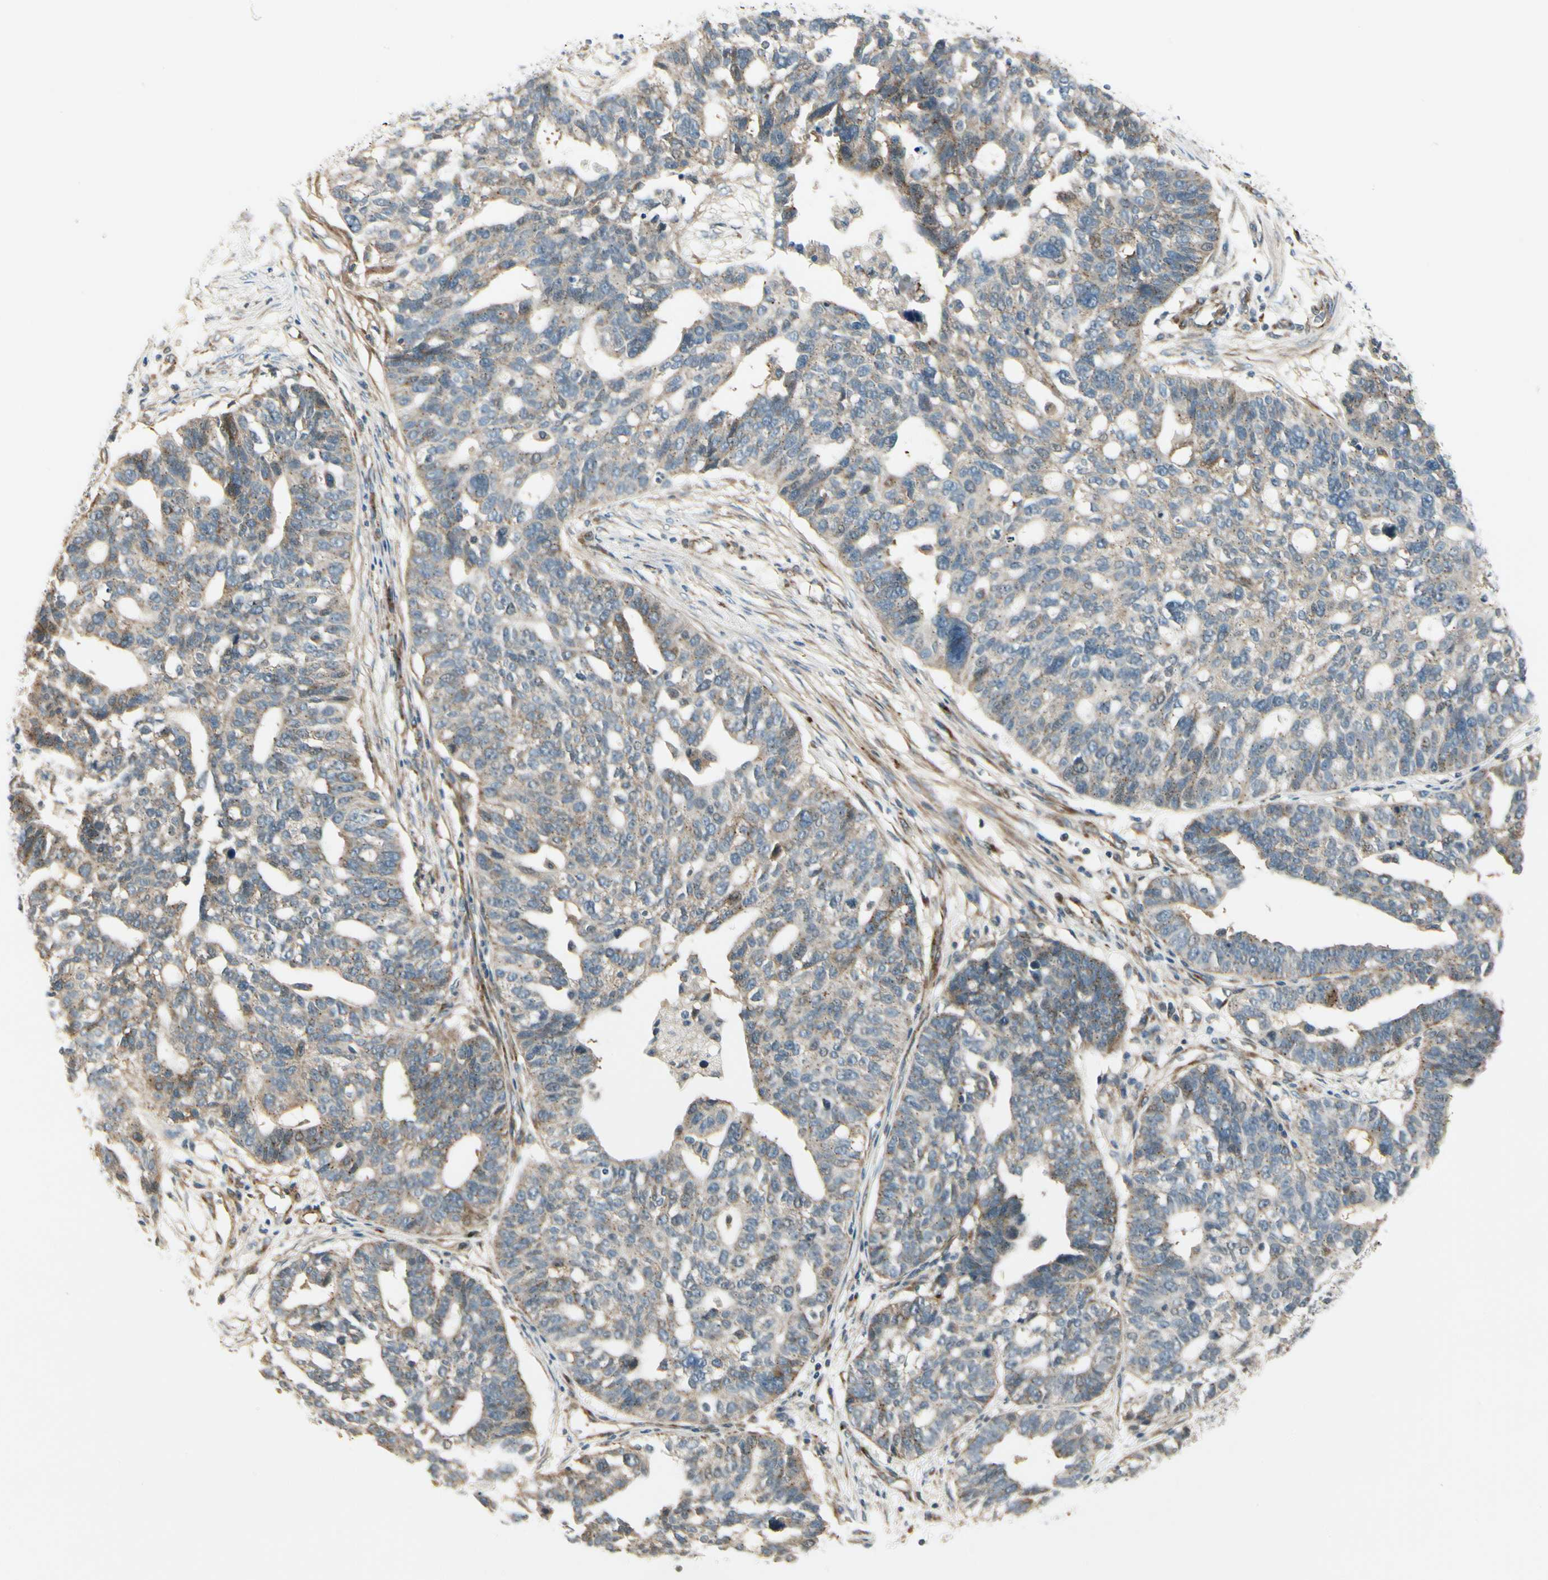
{"staining": {"intensity": "moderate", "quantity": "25%-75%", "location": "cytoplasmic/membranous"}, "tissue": "ovarian cancer", "cell_type": "Tumor cells", "image_type": "cancer", "snomed": [{"axis": "morphology", "description": "Cystadenocarcinoma, serous, NOS"}, {"axis": "topography", "description": "Ovary"}], "caption": "The micrograph demonstrates a brown stain indicating the presence of a protein in the cytoplasmic/membranous of tumor cells in ovarian serous cystadenocarcinoma.", "gene": "MANSC1", "patient": {"sex": "female", "age": 59}}